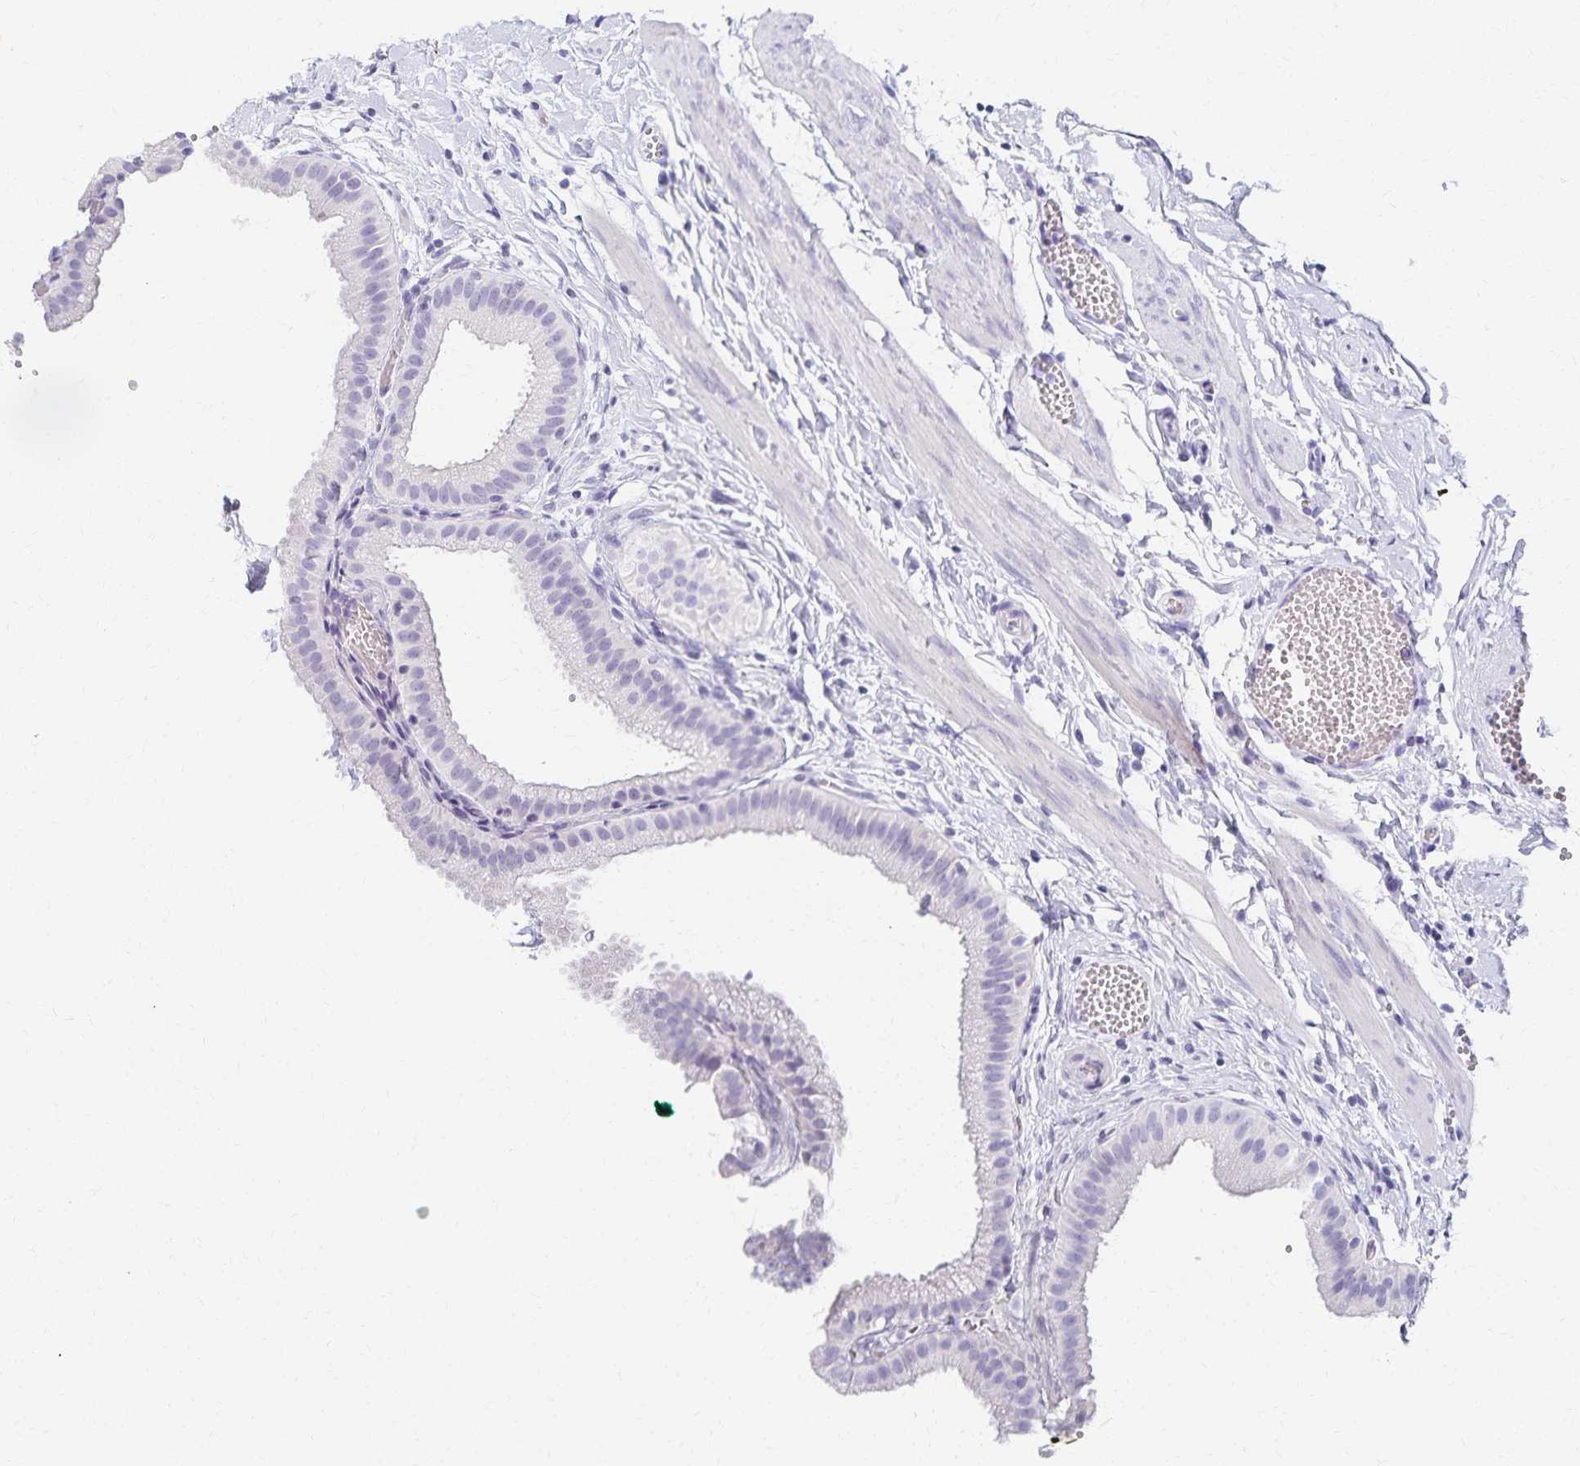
{"staining": {"intensity": "negative", "quantity": "none", "location": "none"}, "tissue": "gallbladder", "cell_type": "Glandular cells", "image_type": "normal", "snomed": [{"axis": "morphology", "description": "Normal tissue, NOS"}, {"axis": "topography", "description": "Gallbladder"}], "caption": "This is a image of immunohistochemistry staining of unremarkable gallbladder, which shows no positivity in glandular cells.", "gene": "C2orf50", "patient": {"sex": "female", "age": 63}}